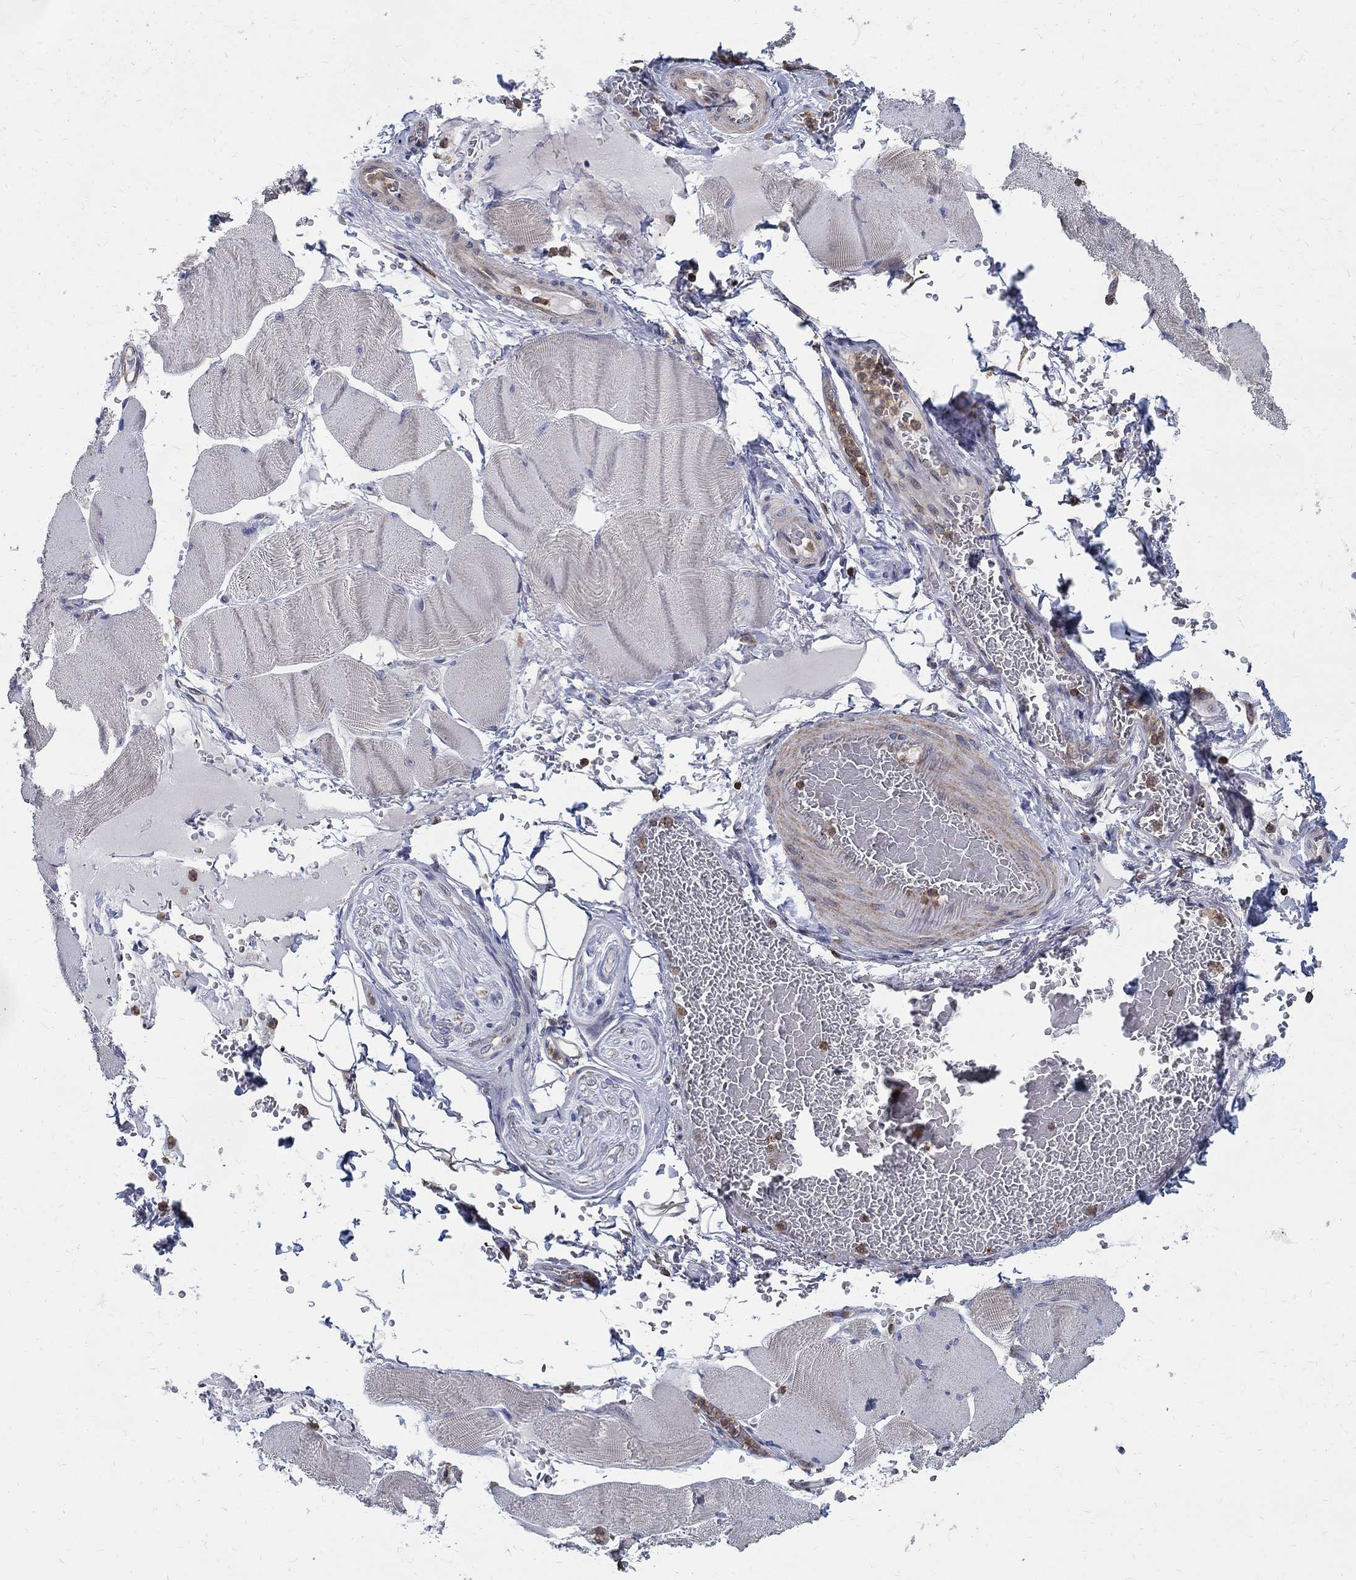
{"staining": {"intensity": "negative", "quantity": "none", "location": "none"}, "tissue": "skeletal muscle", "cell_type": "Myocytes", "image_type": "normal", "snomed": [{"axis": "morphology", "description": "Normal tissue, NOS"}, {"axis": "topography", "description": "Skeletal muscle"}], "caption": "Myocytes are negative for brown protein staining in normal skeletal muscle. The staining was performed using DAB to visualize the protein expression in brown, while the nuclei were stained in blue with hematoxylin (Magnification: 20x).", "gene": "AGAP2", "patient": {"sex": "male", "age": 56}}